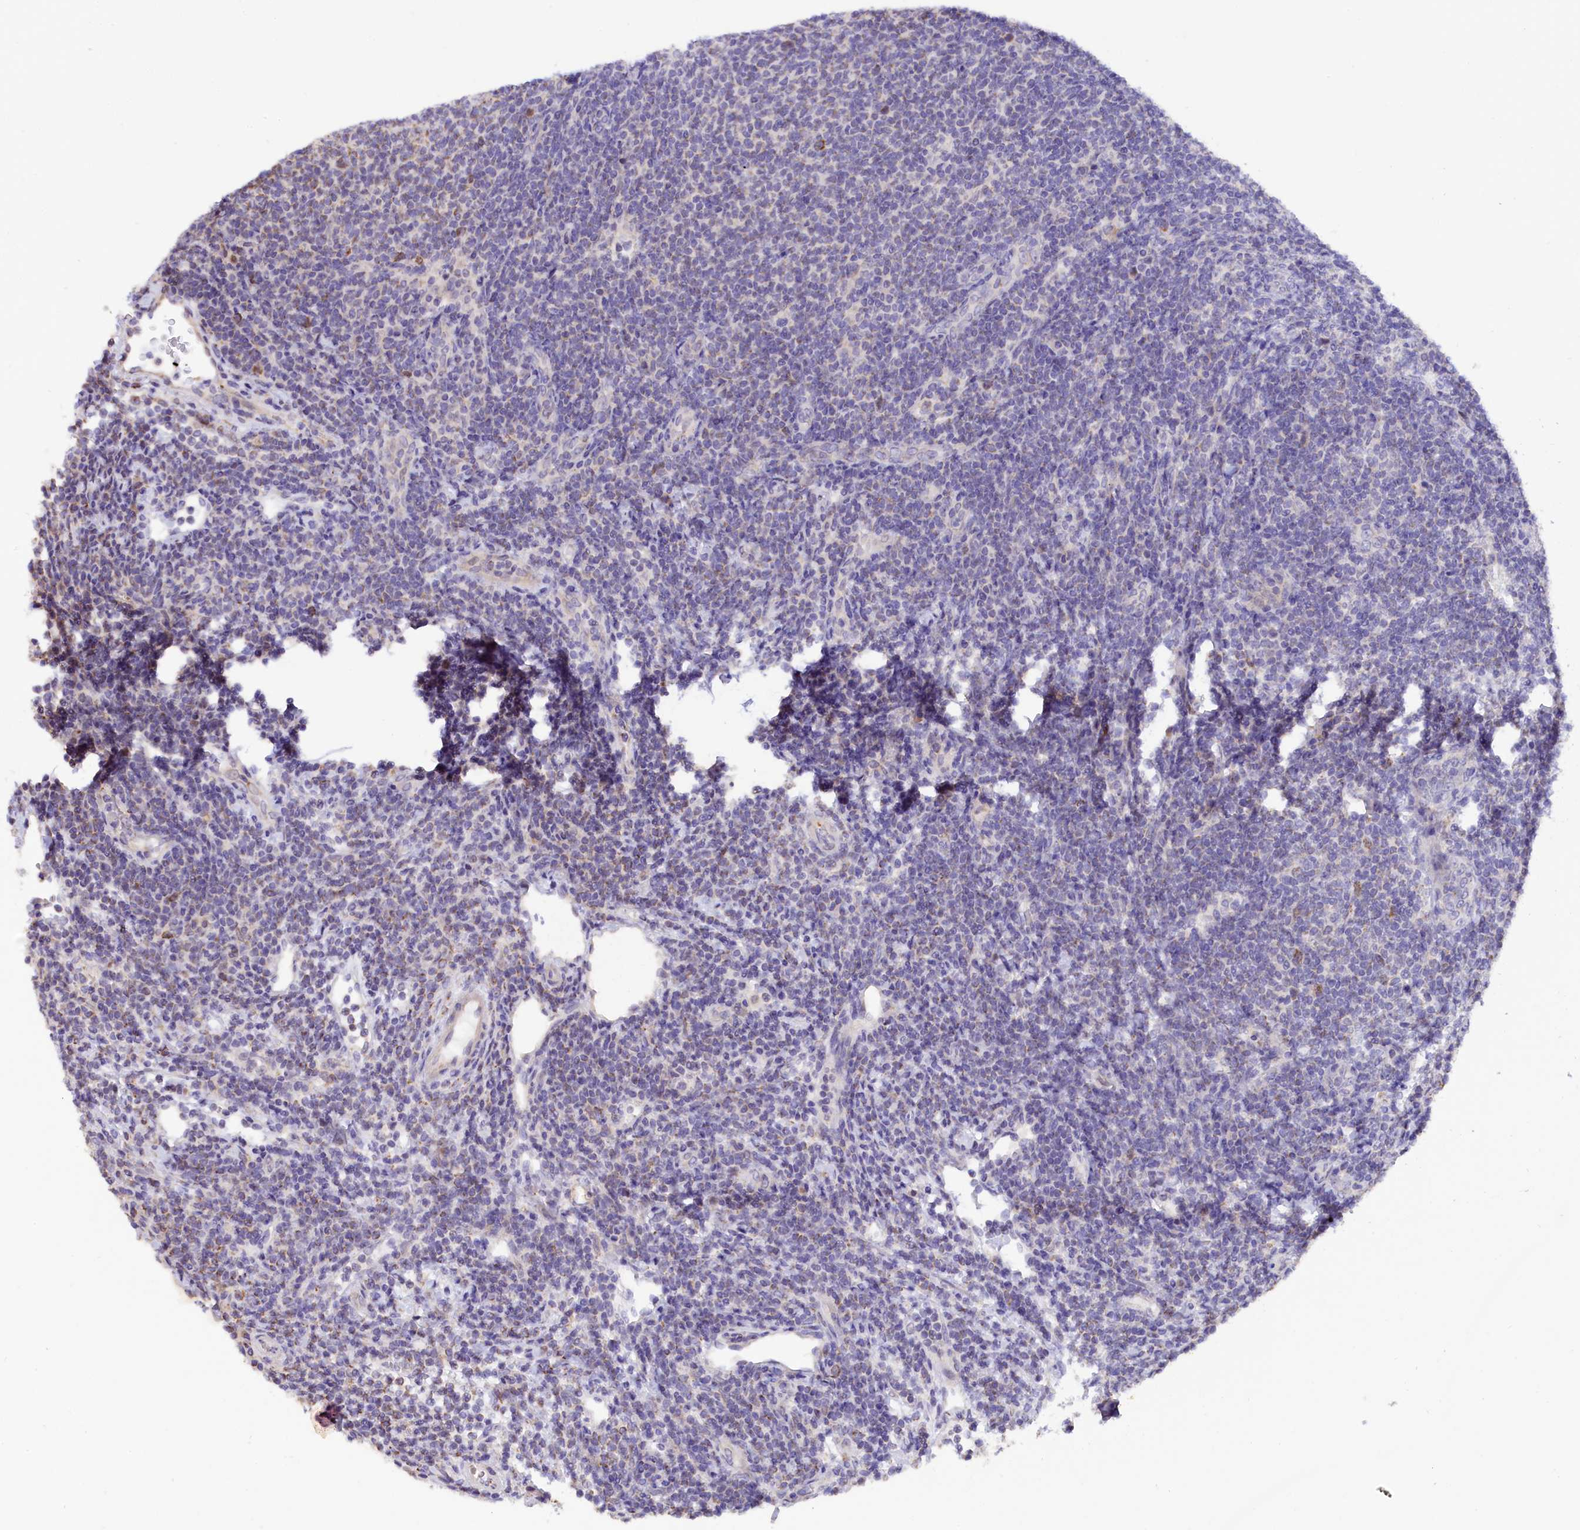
{"staining": {"intensity": "negative", "quantity": "none", "location": "none"}, "tissue": "lymphoma", "cell_type": "Tumor cells", "image_type": "cancer", "snomed": [{"axis": "morphology", "description": "Malignant lymphoma, non-Hodgkin's type, Low grade"}, {"axis": "topography", "description": "Lymph node"}], "caption": "Tumor cells are negative for protein expression in human malignant lymphoma, non-Hodgkin's type (low-grade).", "gene": "PKIA", "patient": {"sex": "male", "age": 66}}